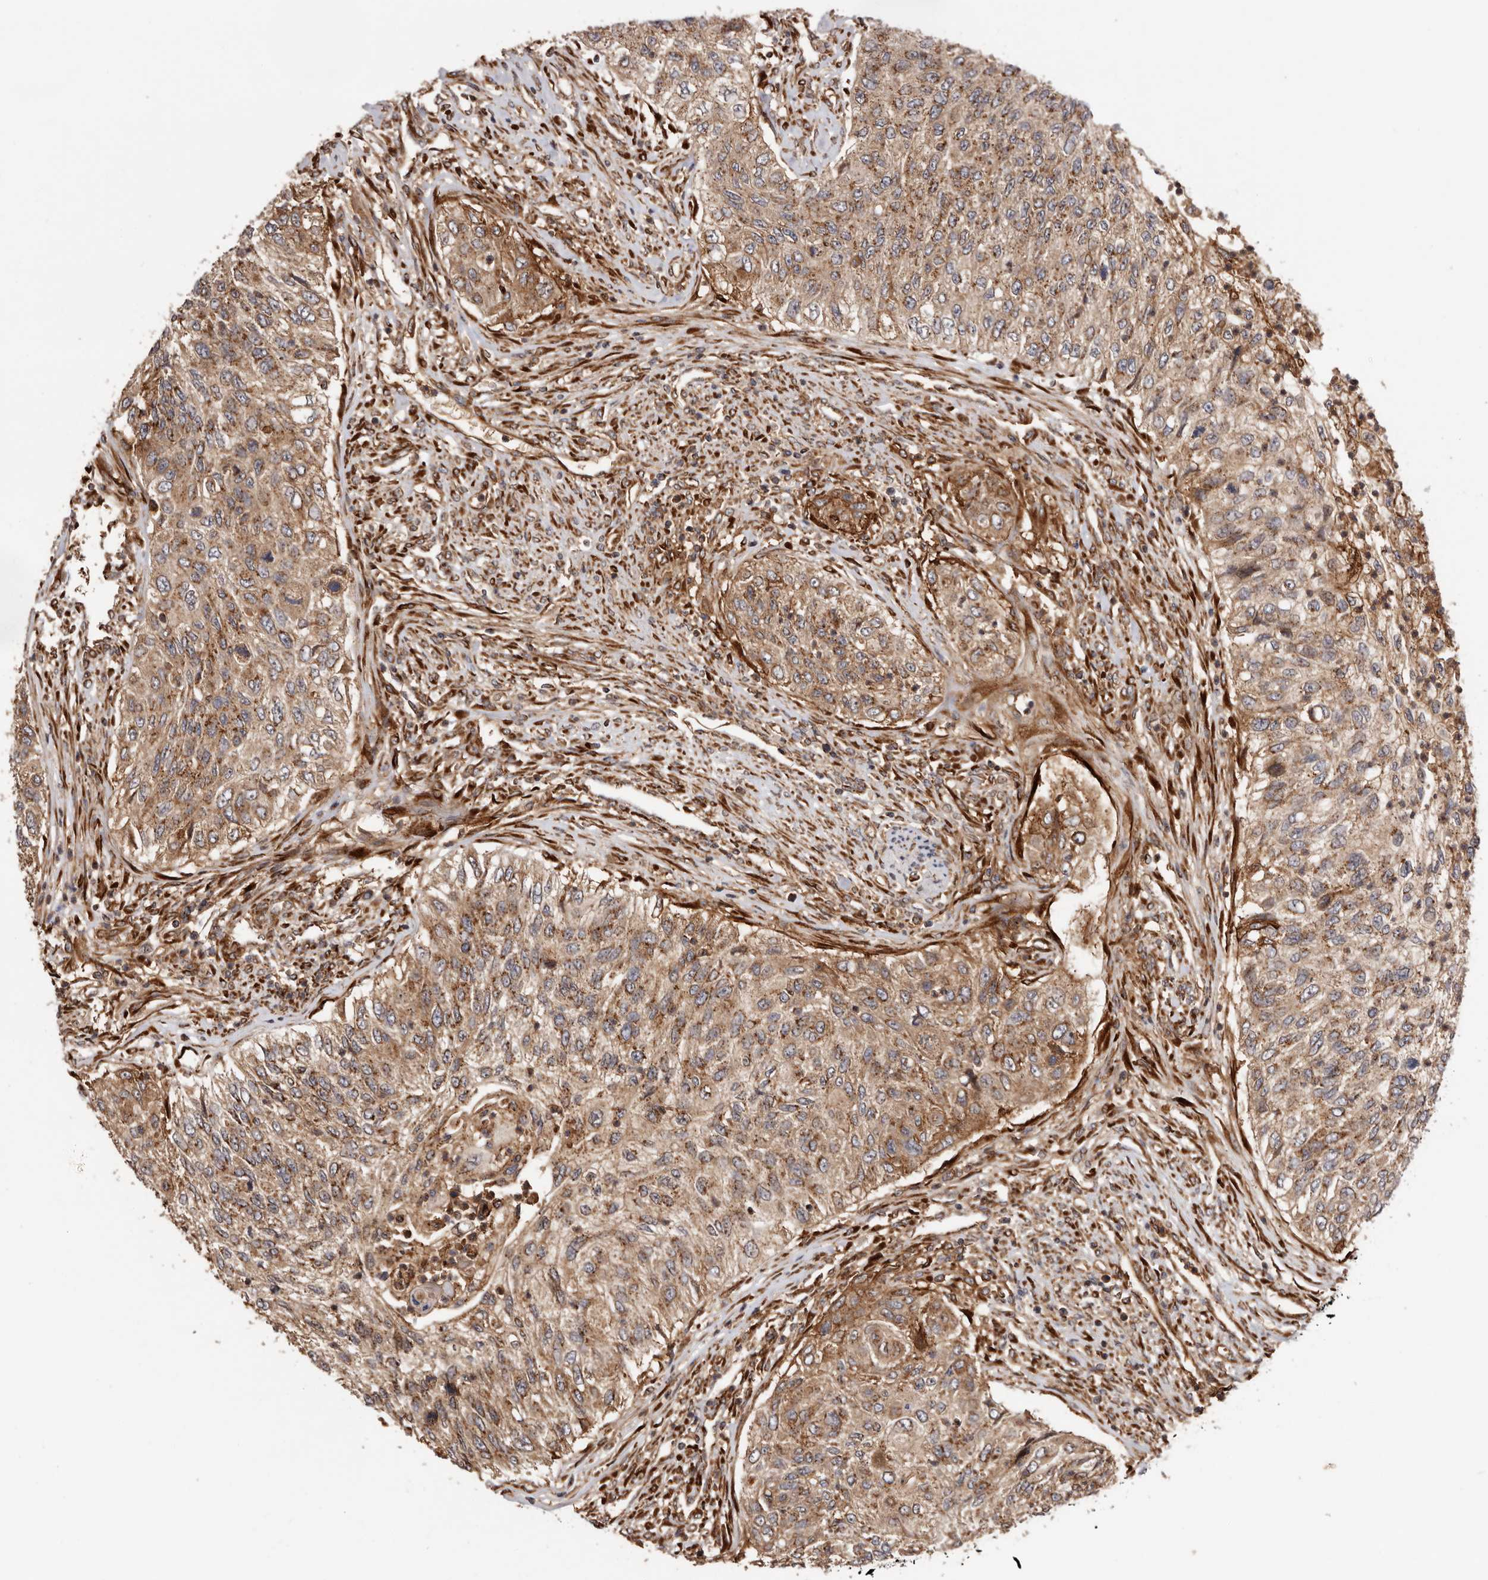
{"staining": {"intensity": "moderate", "quantity": ">75%", "location": "cytoplasmic/membranous"}, "tissue": "urothelial cancer", "cell_type": "Tumor cells", "image_type": "cancer", "snomed": [{"axis": "morphology", "description": "Urothelial carcinoma, High grade"}, {"axis": "topography", "description": "Urinary bladder"}], "caption": "A photomicrograph of urothelial carcinoma (high-grade) stained for a protein displays moderate cytoplasmic/membranous brown staining in tumor cells. The protein is shown in brown color, while the nuclei are stained blue.", "gene": "GPR27", "patient": {"sex": "female", "age": 60}}